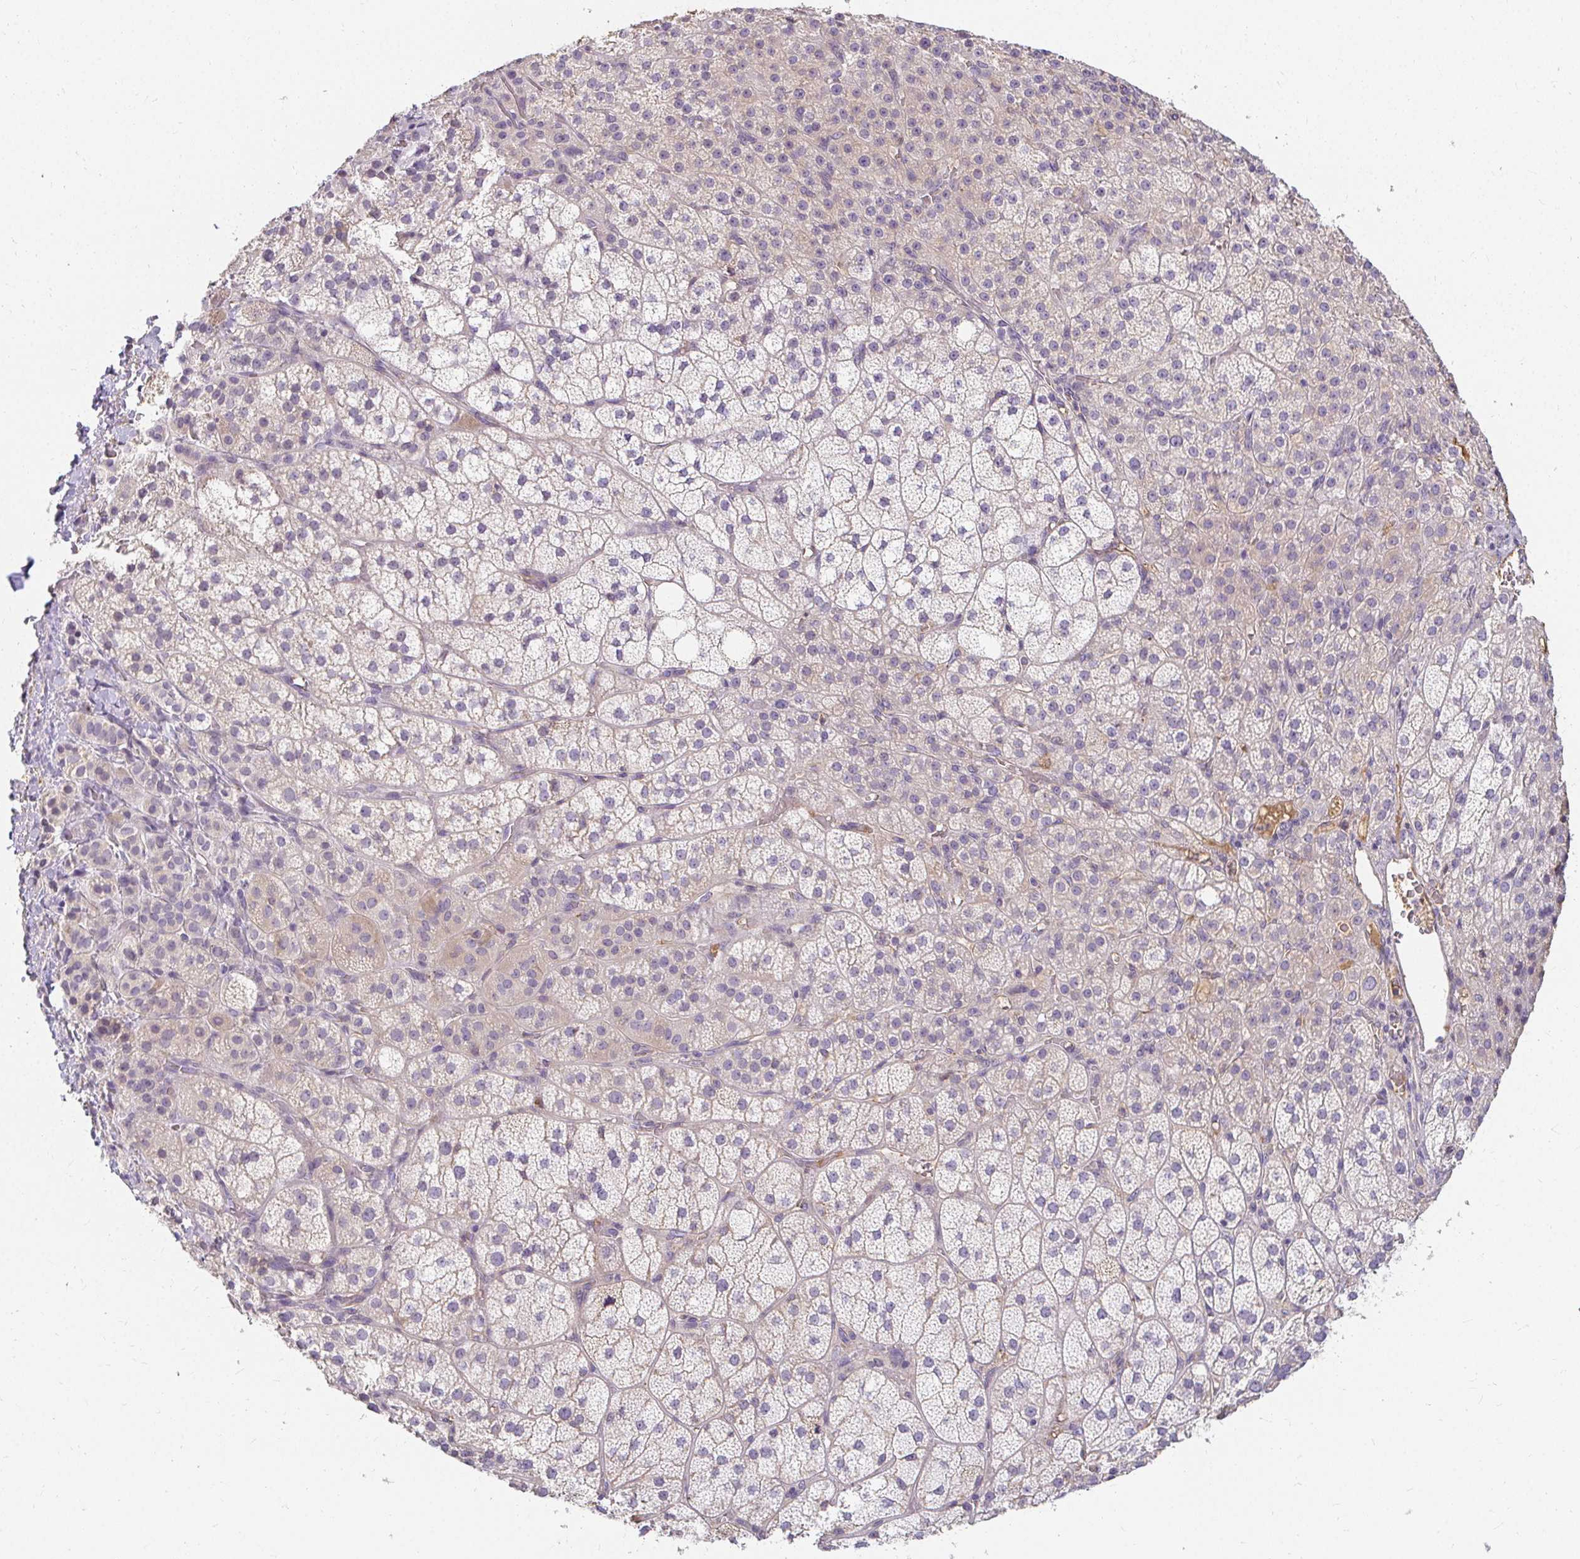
{"staining": {"intensity": "negative", "quantity": "none", "location": "none"}, "tissue": "adrenal gland", "cell_type": "Glandular cells", "image_type": "normal", "snomed": [{"axis": "morphology", "description": "Normal tissue, NOS"}, {"axis": "topography", "description": "Adrenal gland"}], "caption": "This is an immunohistochemistry micrograph of benign adrenal gland. There is no expression in glandular cells.", "gene": "LOXL4", "patient": {"sex": "female", "age": 60}}